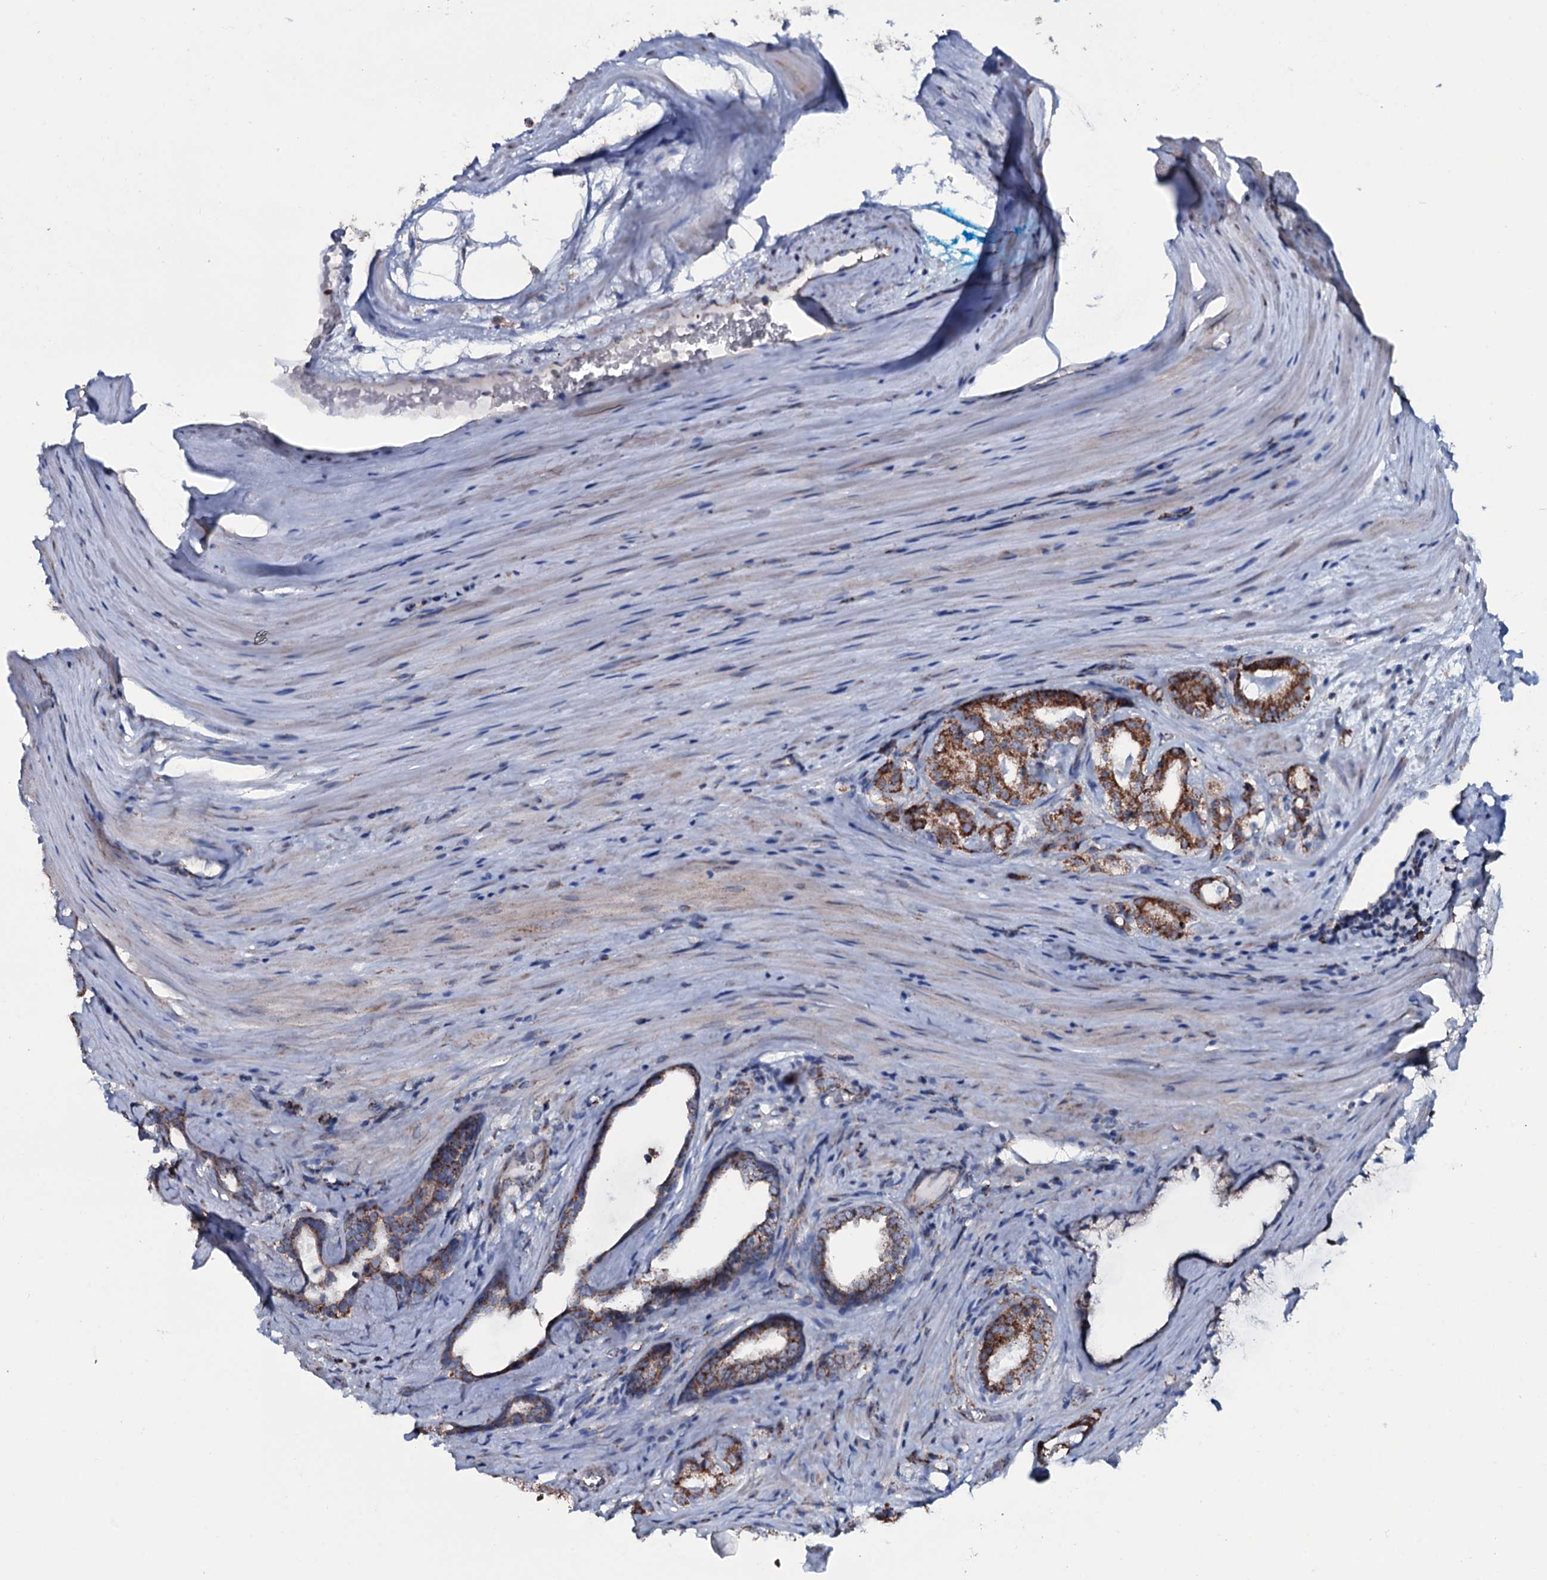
{"staining": {"intensity": "strong", "quantity": ">75%", "location": "cytoplasmic/membranous"}, "tissue": "prostate cancer", "cell_type": "Tumor cells", "image_type": "cancer", "snomed": [{"axis": "morphology", "description": "Adenocarcinoma, High grade"}, {"axis": "topography", "description": "Prostate"}], "caption": "Immunohistochemistry (IHC) image of neoplastic tissue: adenocarcinoma (high-grade) (prostate) stained using IHC reveals high levels of strong protein expression localized specifically in the cytoplasmic/membranous of tumor cells, appearing as a cytoplasmic/membranous brown color.", "gene": "MRPS35", "patient": {"sex": "male", "age": 63}}